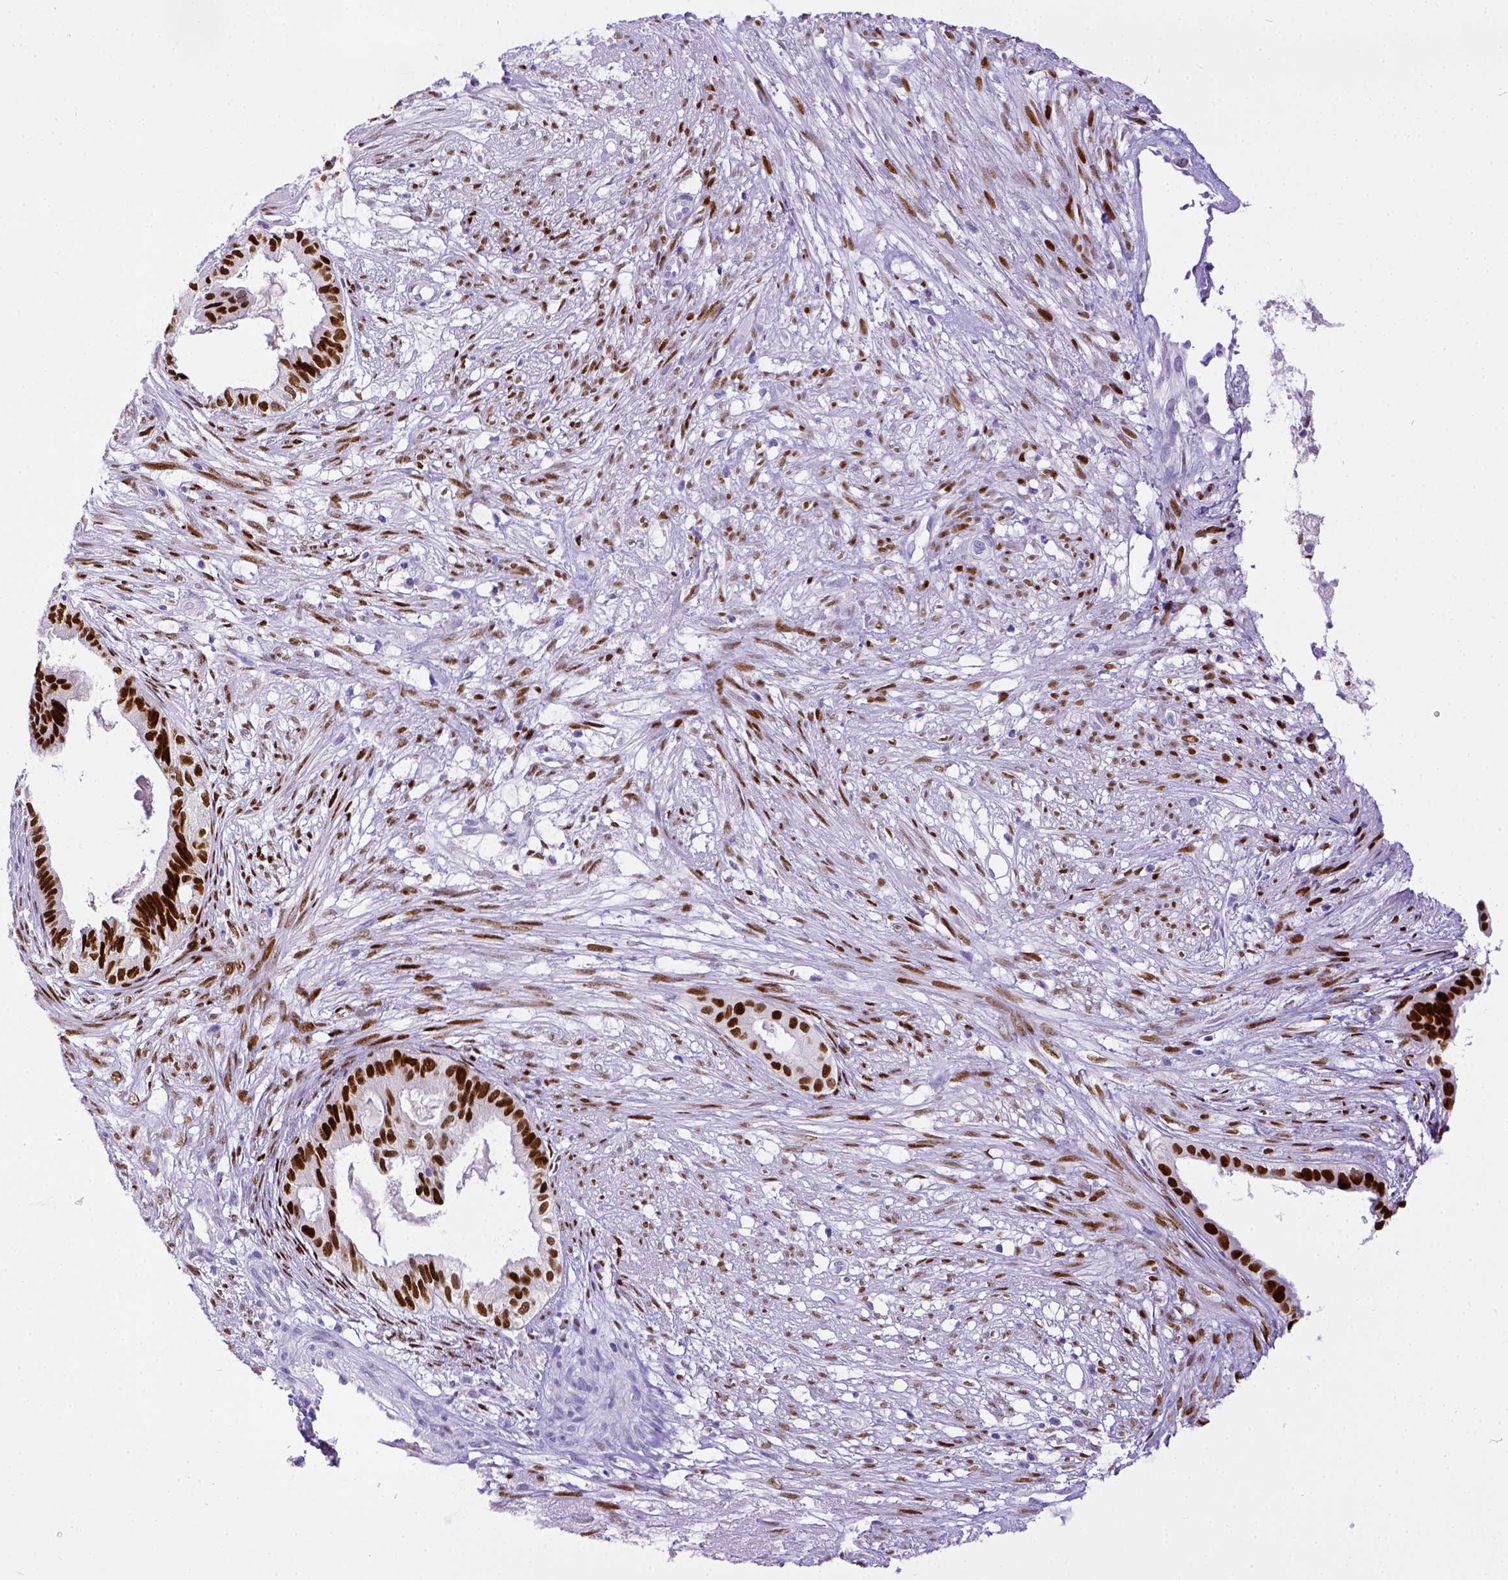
{"staining": {"intensity": "strong", "quantity": ">75%", "location": "nuclear"}, "tissue": "endometrial cancer", "cell_type": "Tumor cells", "image_type": "cancer", "snomed": [{"axis": "morphology", "description": "Adenocarcinoma, NOS"}, {"axis": "topography", "description": "Endometrium"}], "caption": "Tumor cells exhibit strong nuclear expression in approximately >75% of cells in adenocarcinoma (endometrial). Using DAB (brown) and hematoxylin (blue) stains, captured at high magnification using brightfield microscopy.", "gene": "ESR1", "patient": {"sex": "female", "age": 86}}